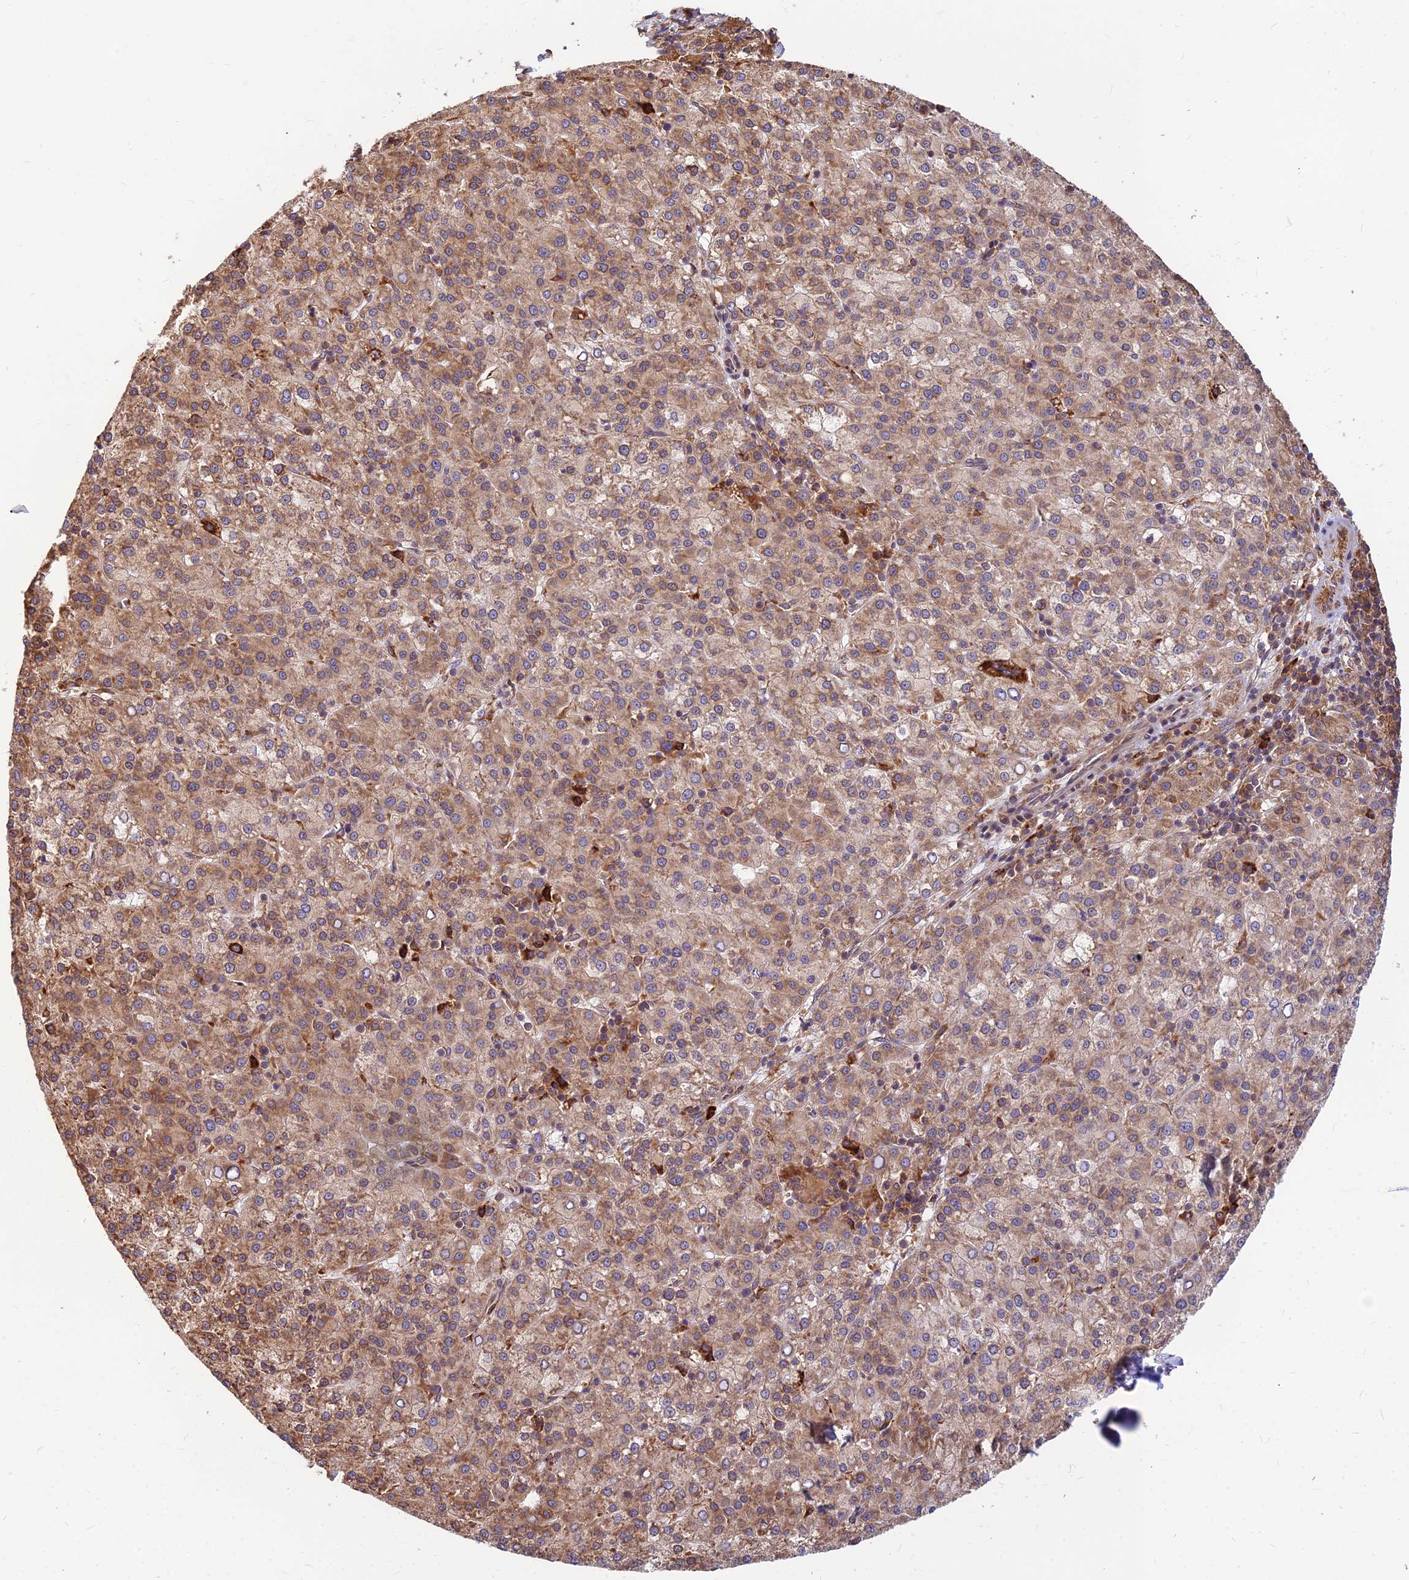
{"staining": {"intensity": "moderate", "quantity": ">75%", "location": "cytoplasmic/membranous"}, "tissue": "liver cancer", "cell_type": "Tumor cells", "image_type": "cancer", "snomed": [{"axis": "morphology", "description": "Carcinoma, Hepatocellular, NOS"}, {"axis": "topography", "description": "Liver"}], "caption": "Hepatocellular carcinoma (liver) was stained to show a protein in brown. There is medium levels of moderate cytoplasmic/membranous staining in approximately >75% of tumor cells.", "gene": "CCT6B", "patient": {"sex": "female", "age": 58}}